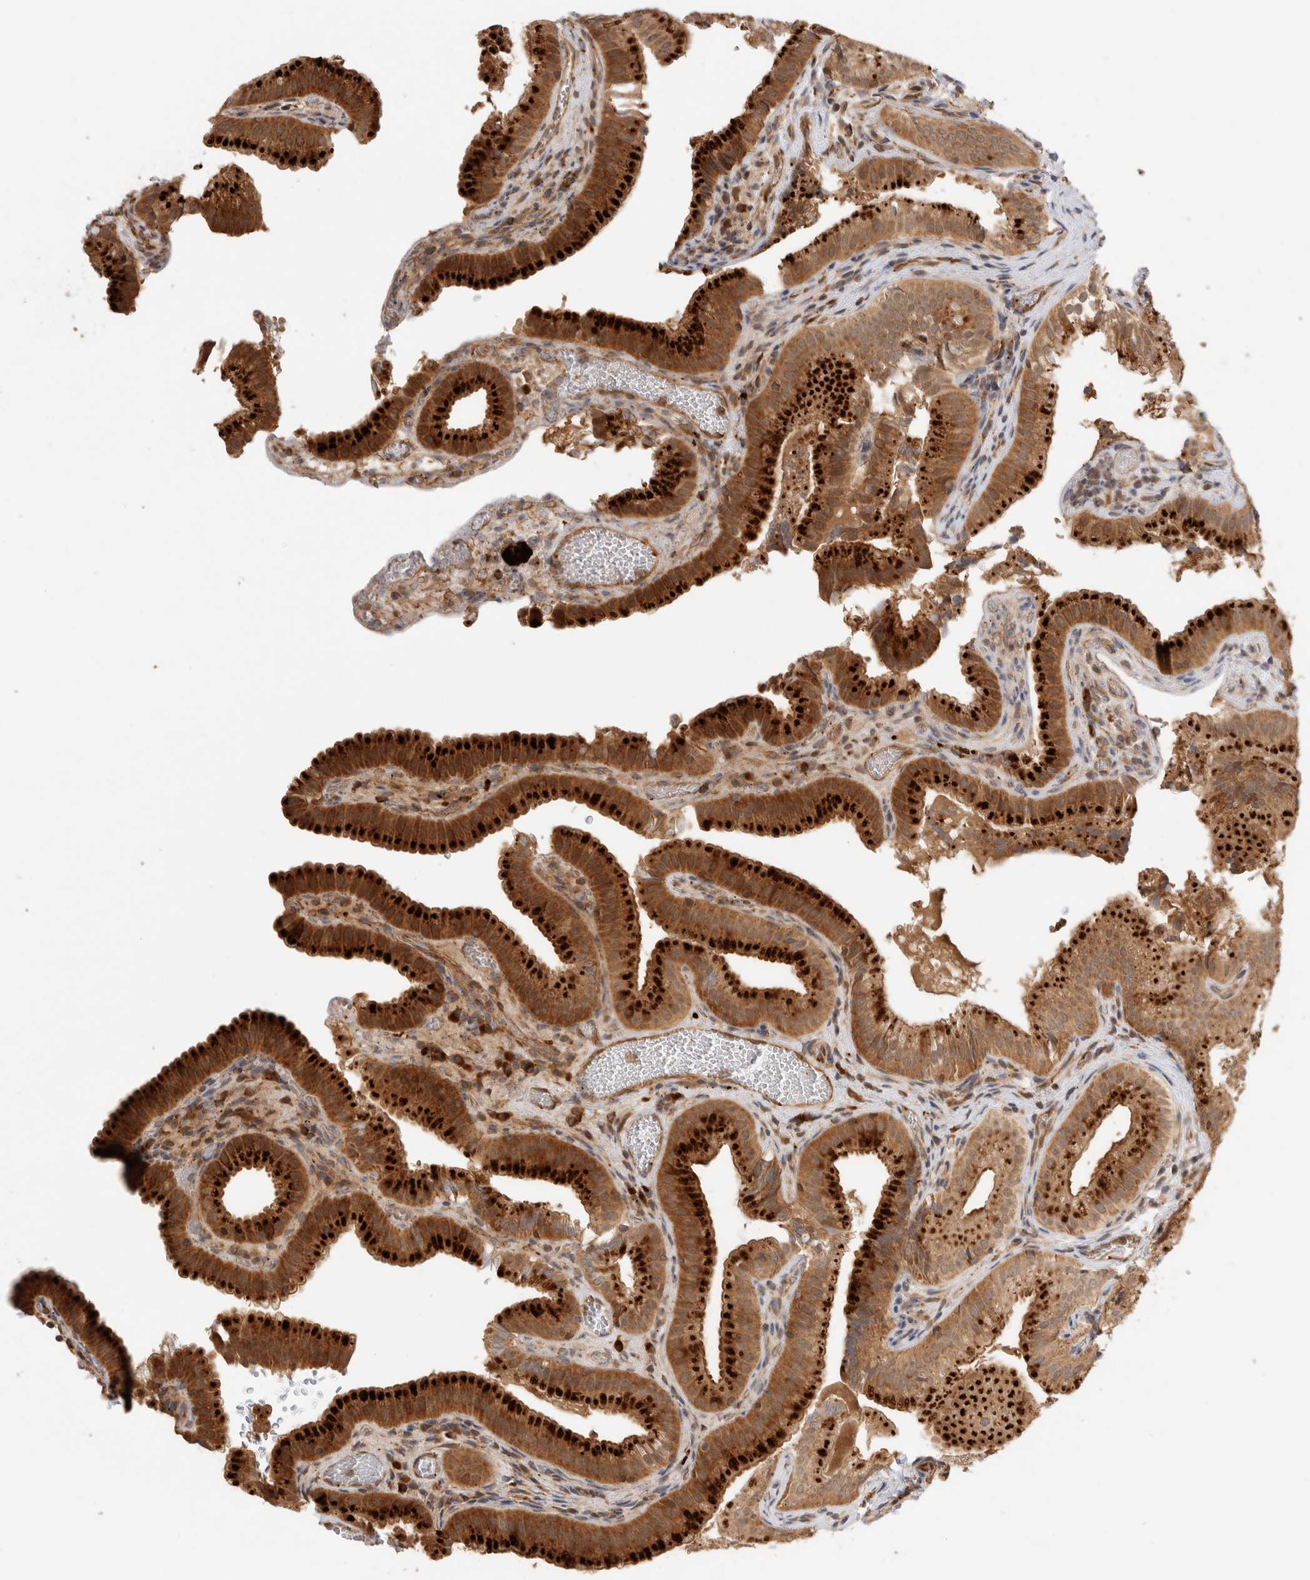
{"staining": {"intensity": "strong", "quantity": ">75%", "location": "cytoplasmic/membranous"}, "tissue": "gallbladder", "cell_type": "Glandular cells", "image_type": "normal", "snomed": [{"axis": "morphology", "description": "Normal tissue, NOS"}, {"axis": "topography", "description": "Gallbladder"}], "caption": "Glandular cells display high levels of strong cytoplasmic/membranous positivity in approximately >75% of cells in normal human gallbladder.", "gene": "ACTL9", "patient": {"sex": "female", "age": 30}}